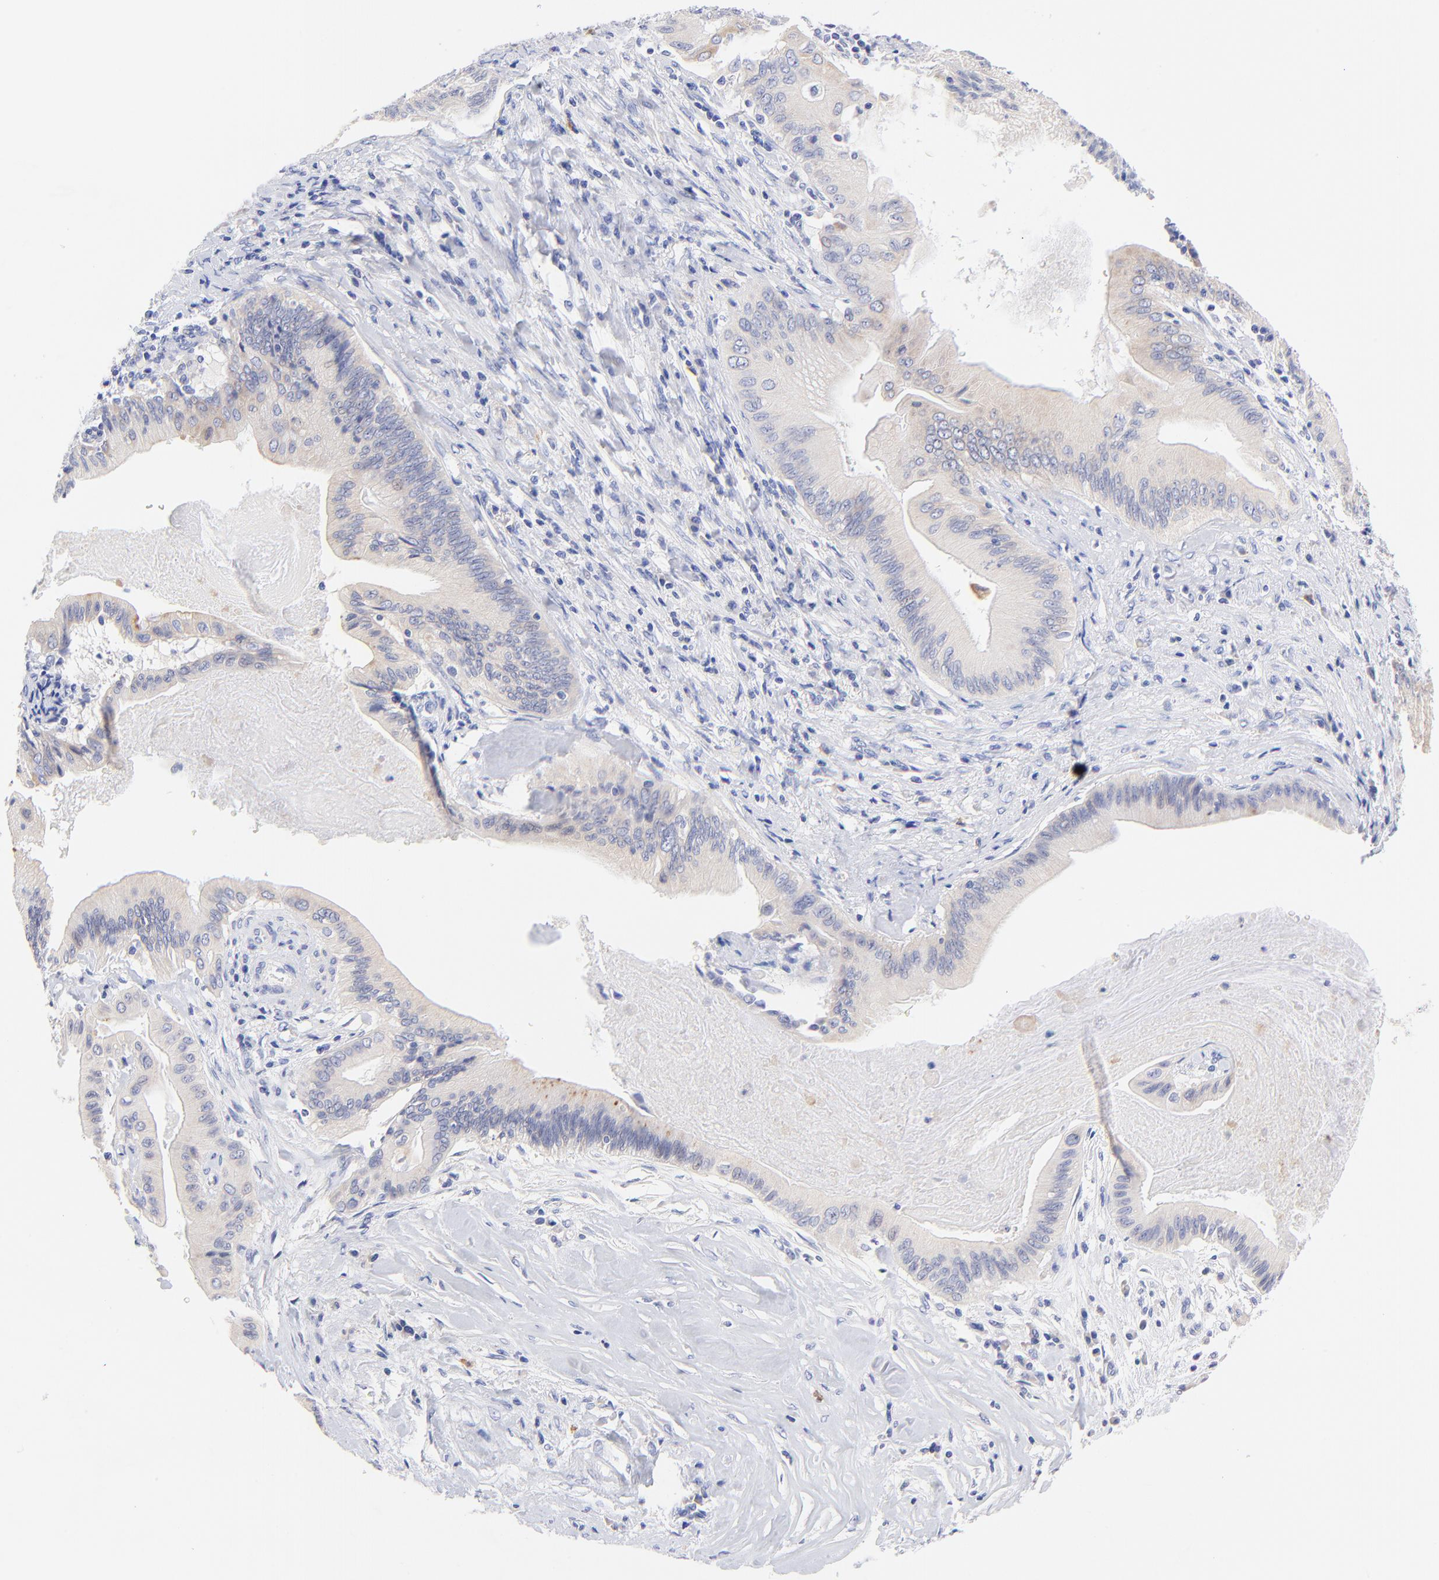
{"staining": {"intensity": "weak", "quantity": "<25%", "location": "cytoplasmic/membranous"}, "tissue": "liver cancer", "cell_type": "Tumor cells", "image_type": "cancer", "snomed": [{"axis": "morphology", "description": "Cholangiocarcinoma"}, {"axis": "topography", "description": "Liver"}], "caption": "High magnification brightfield microscopy of liver cholangiocarcinoma stained with DAB (brown) and counterstained with hematoxylin (blue): tumor cells show no significant staining. The staining is performed using DAB brown chromogen with nuclei counter-stained in using hematoxylin.", "gene": "EBP", "patient": {"sex": "male", "age": 58}}